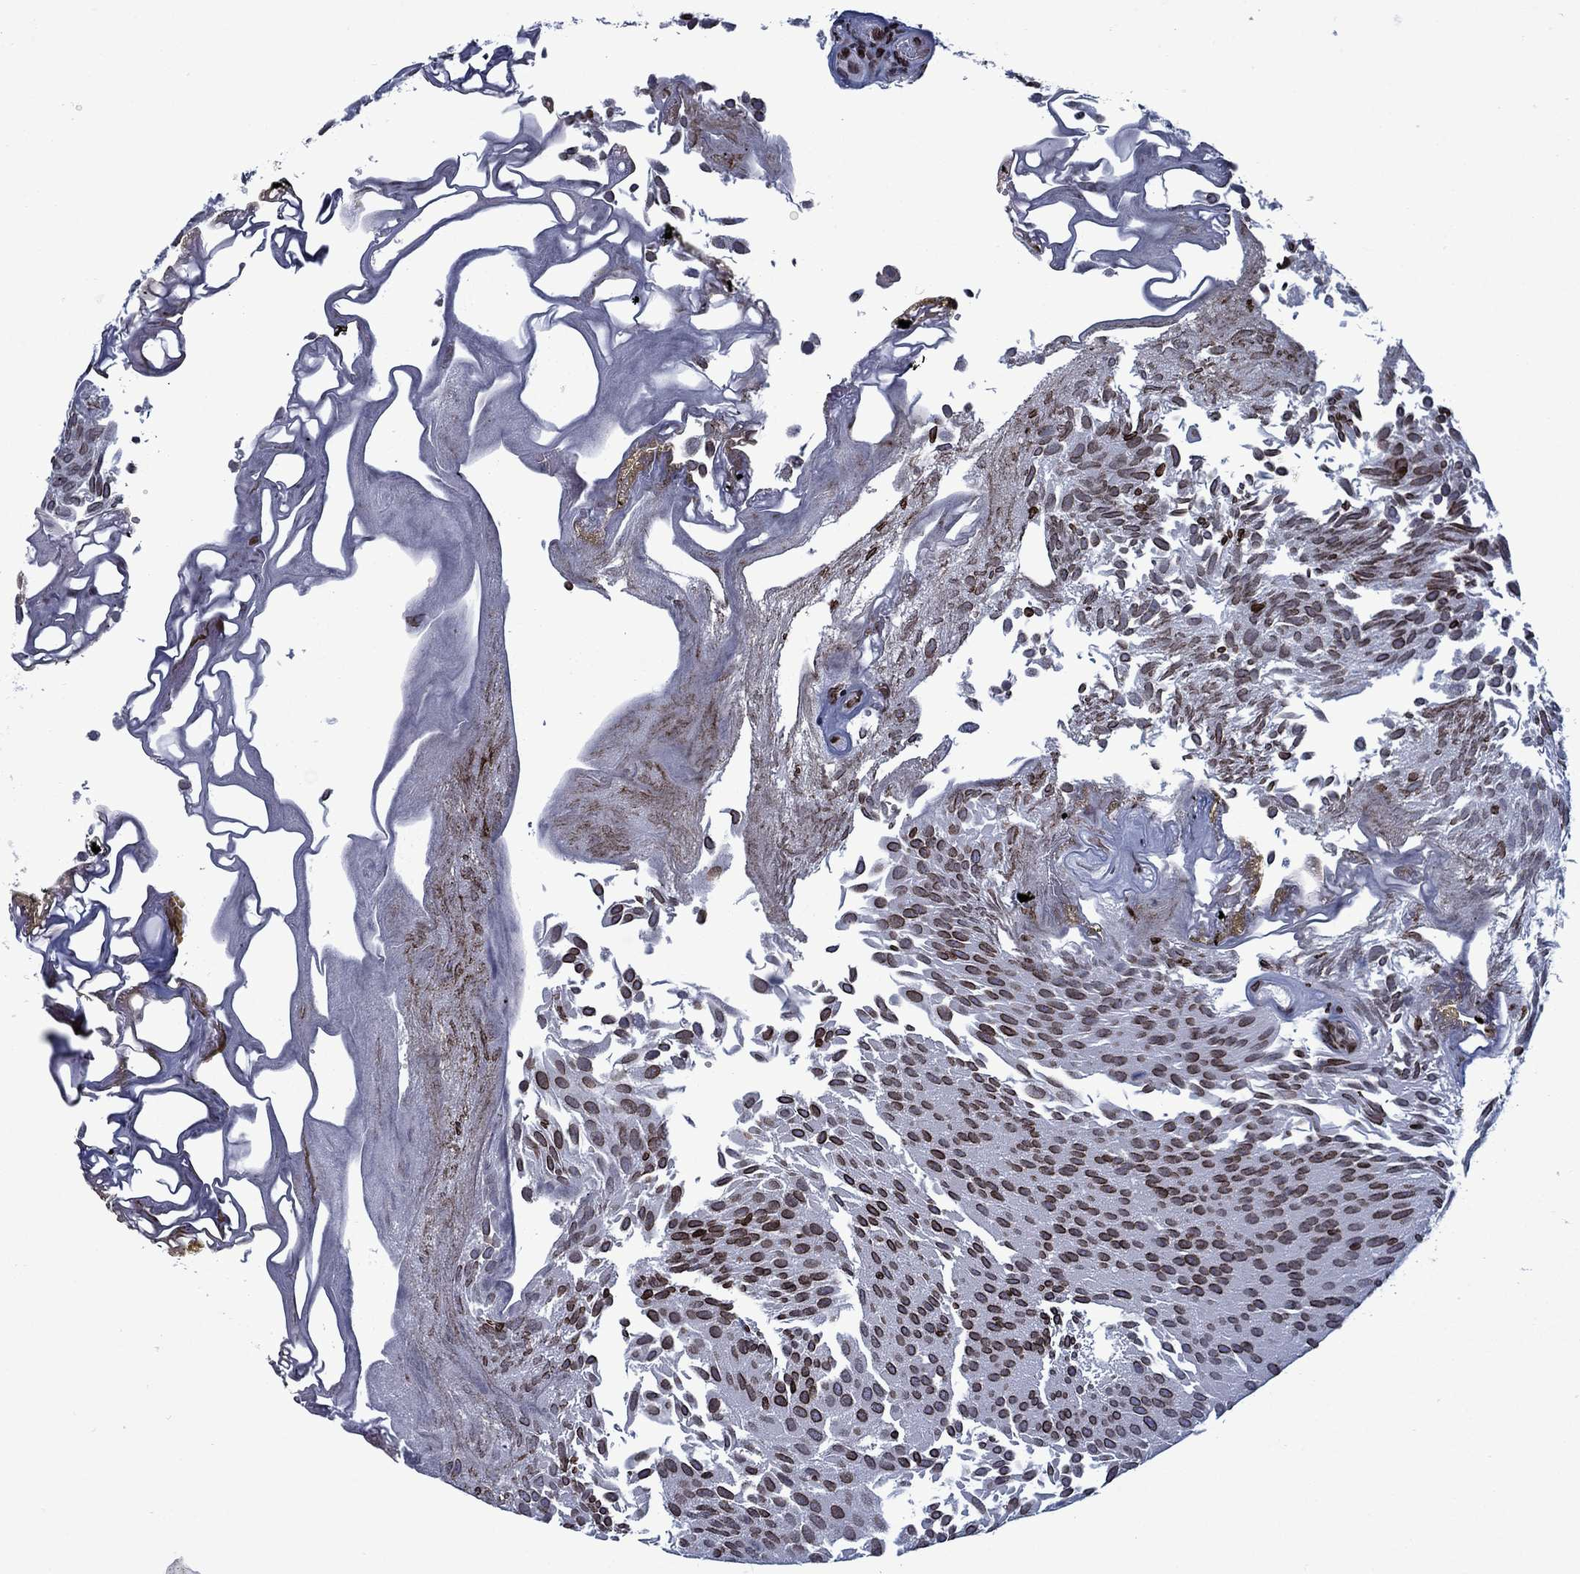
{"staining": {"intensity": "strong", "quantity": ">75%", "location": "cytoplasmic/membranous,nuclear"}, "tissue": "urothelial cancer", "cell_type": "Tumor cells", "image_type": "cancer", "snomed": [{"axis": "morphology", "description": "Urothelial carcinoma, Low grade"}, {"axis": "topography", "description": "Urinary bladder"}], "caption": "Urothelial carcinoma (low-grade) tissue demonstrates strong cytoplasmic/membranous and nuclear expression in about >75% of tumor cells", "gene": "SLA", "patient": {"sex": "male", "age": 52}}